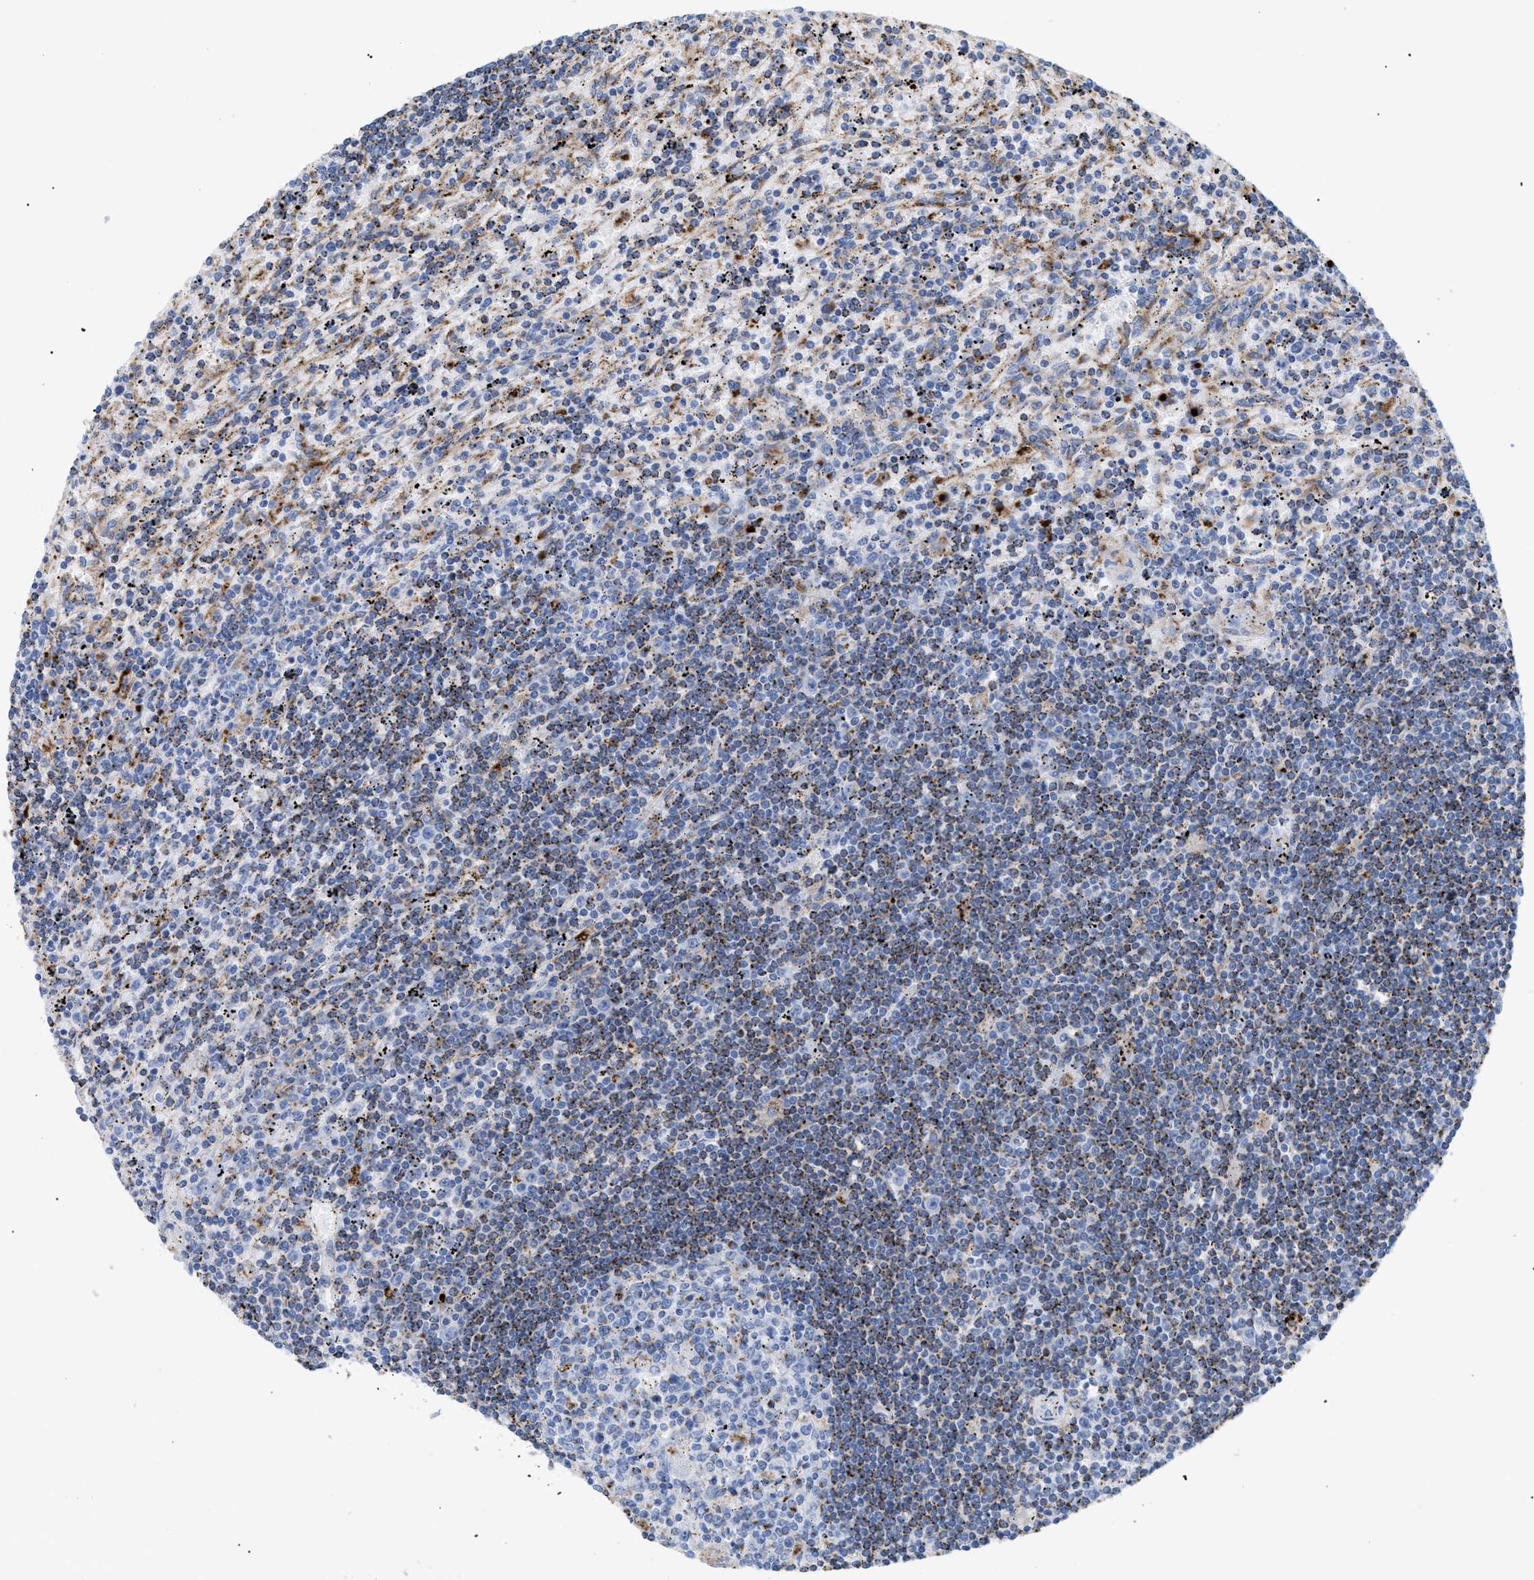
{"staining": {"intensity": "moderate", "quantity": "25%-75%", "location": "cytoplasmic/membranous"}, "tissue": "lymphoma", "cell_type": "Tumor cells", "image_type": "cancer", "snomed": [{"axis": "morphology", "description": "Malignant lymphoma, non-Hodgkin's type, Low grade"}, {"axis": "topography", "description": "Spleen"}], "caption": "Immunohistochemistry (IHC) photomicrograph of lymphoma stained for a protein (brown), which shows medium levels of moderate cytoplasmic/membranous positivity in approximately 25%-75% of tumor cells.", "gene": "DRAM2", "patient": {"sex": "male", "age": 76}}